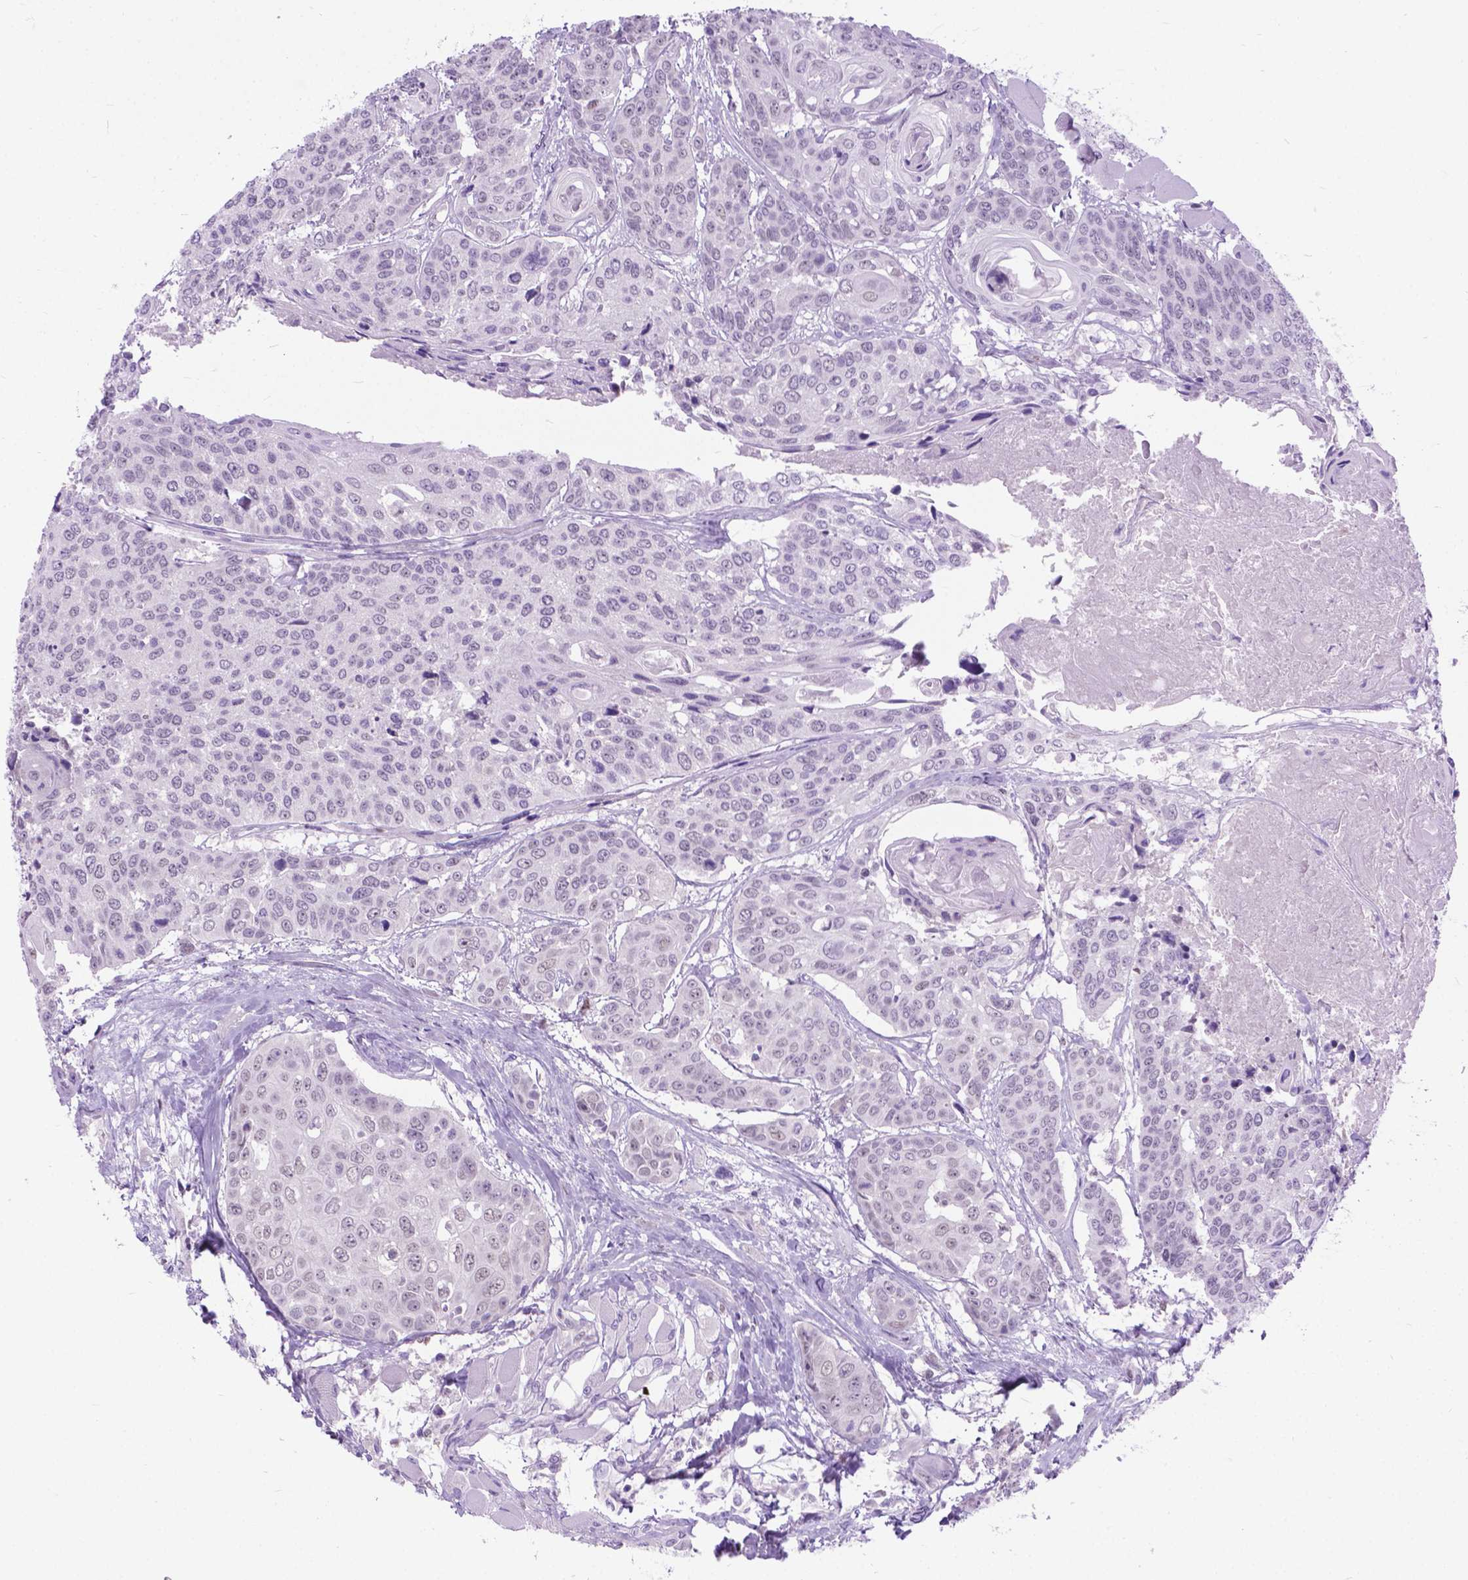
{"staining": {"intensity": "weak", "quantity": "25%-75%", "location": "nuclear"}, "tissue": "head and neck cancer", "cell_type": "Tumor cells", "image_type": "cancer", "snomed": [{"axis": "morphology", "description": "Squamous cell carcinoma, NOS"}, {"axis": "topography", "description": "Oral tissue"}, {"axis": "topography", "description": "Head-Neck"}], "caption": "Immunohistochemical staining of head and neck cancer (squamous cell carcinoma) demonstrates low levels of weak nuclear protein staining in about 25%-75% of tumor cells.", "gene": "APCDD1L", "patient": {"sex": "male", "age": 56}}